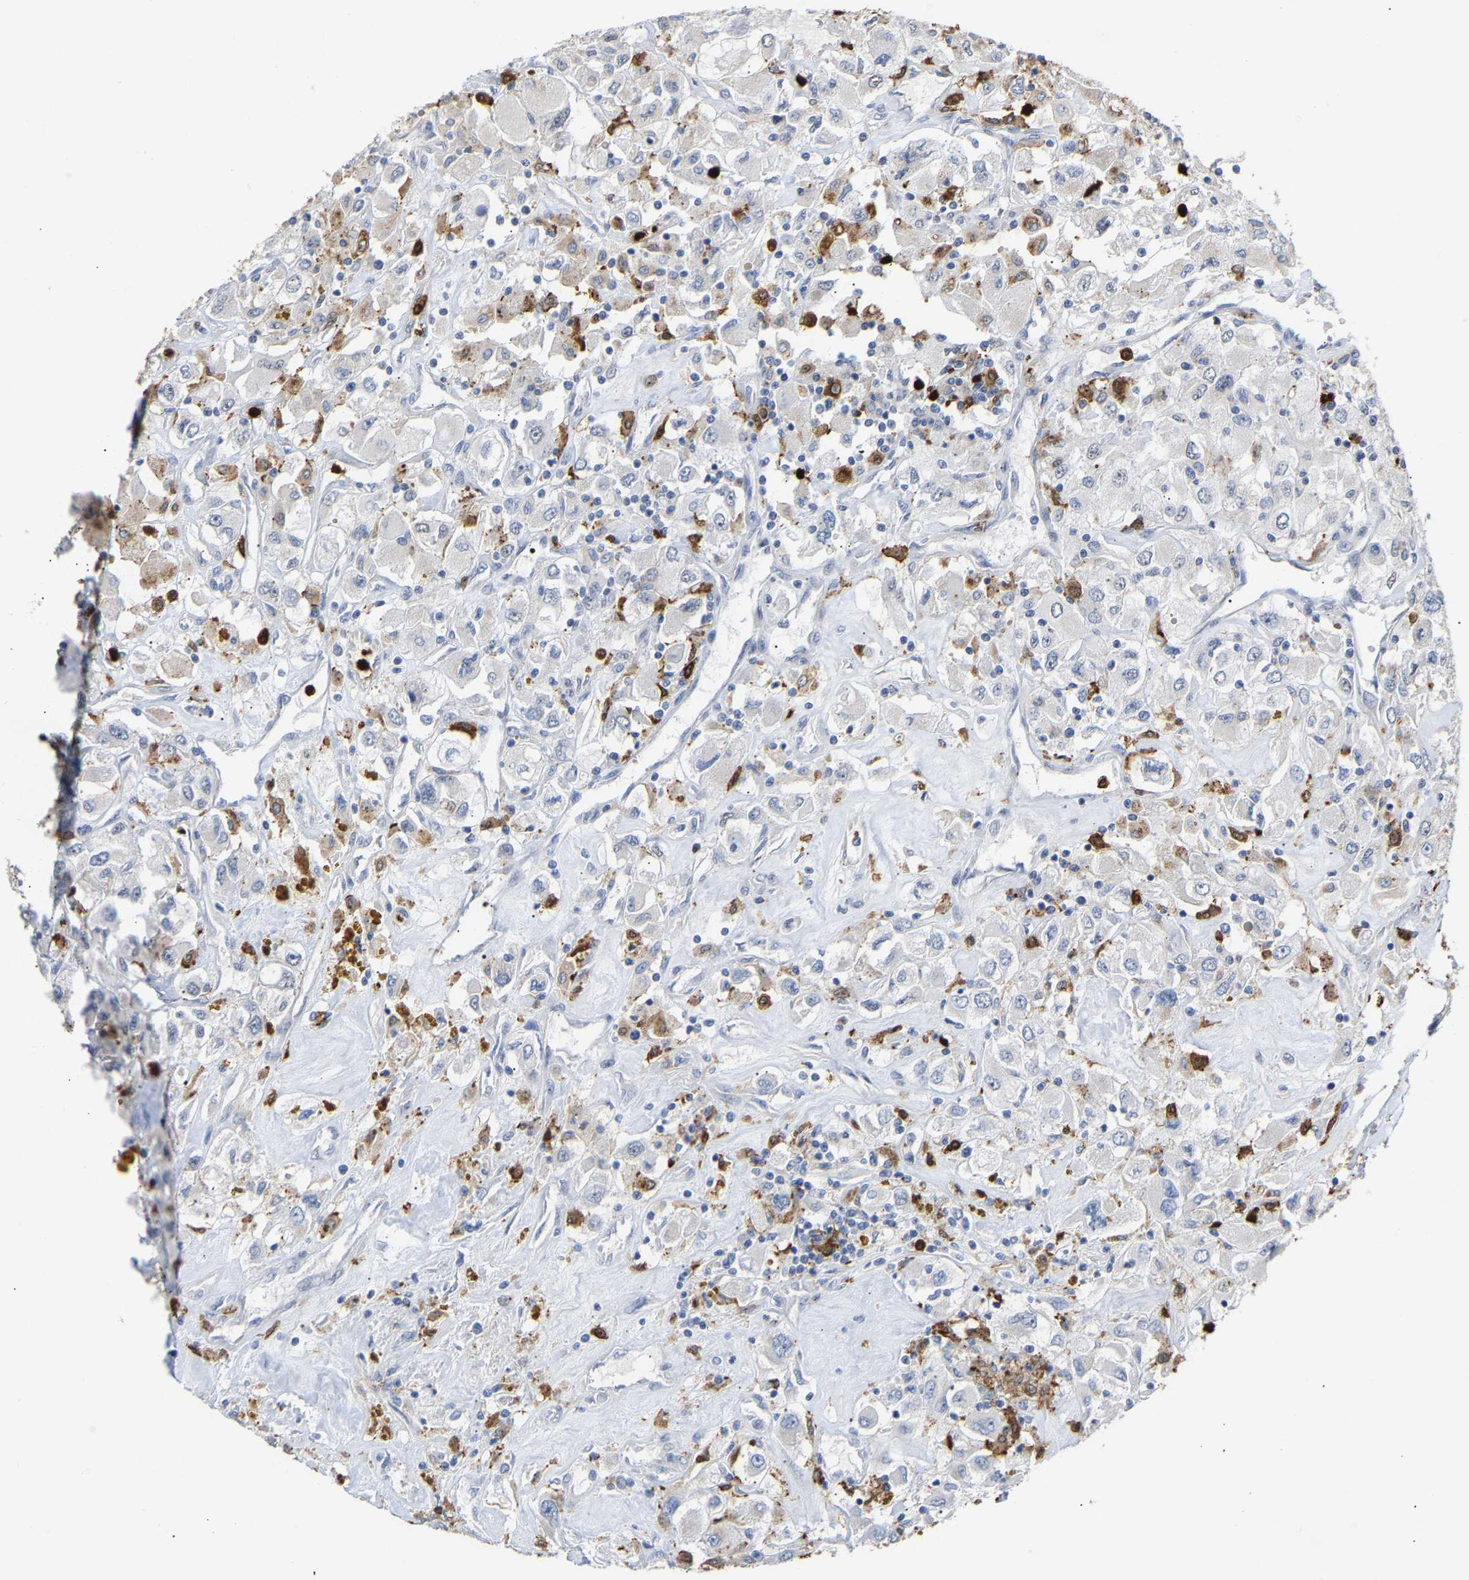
{"staining": {"intensity": "negative", "quantity": "none", "location": "none"}, "tissue": "renal cancer", "cell_type": "Tumor cells", "image_type": "cancer", "snomed": [{"axis": "morphology", "description": "Adenocarcinoma, NOS"}, {"axis": "topography", "description": "Kidney"}], "caption": "IHC of human renal adenocarcinoma demonstrates no staining in tumor cells.", "gene": "TDRD7", "patient": {"sex": "female", "age": 52}}